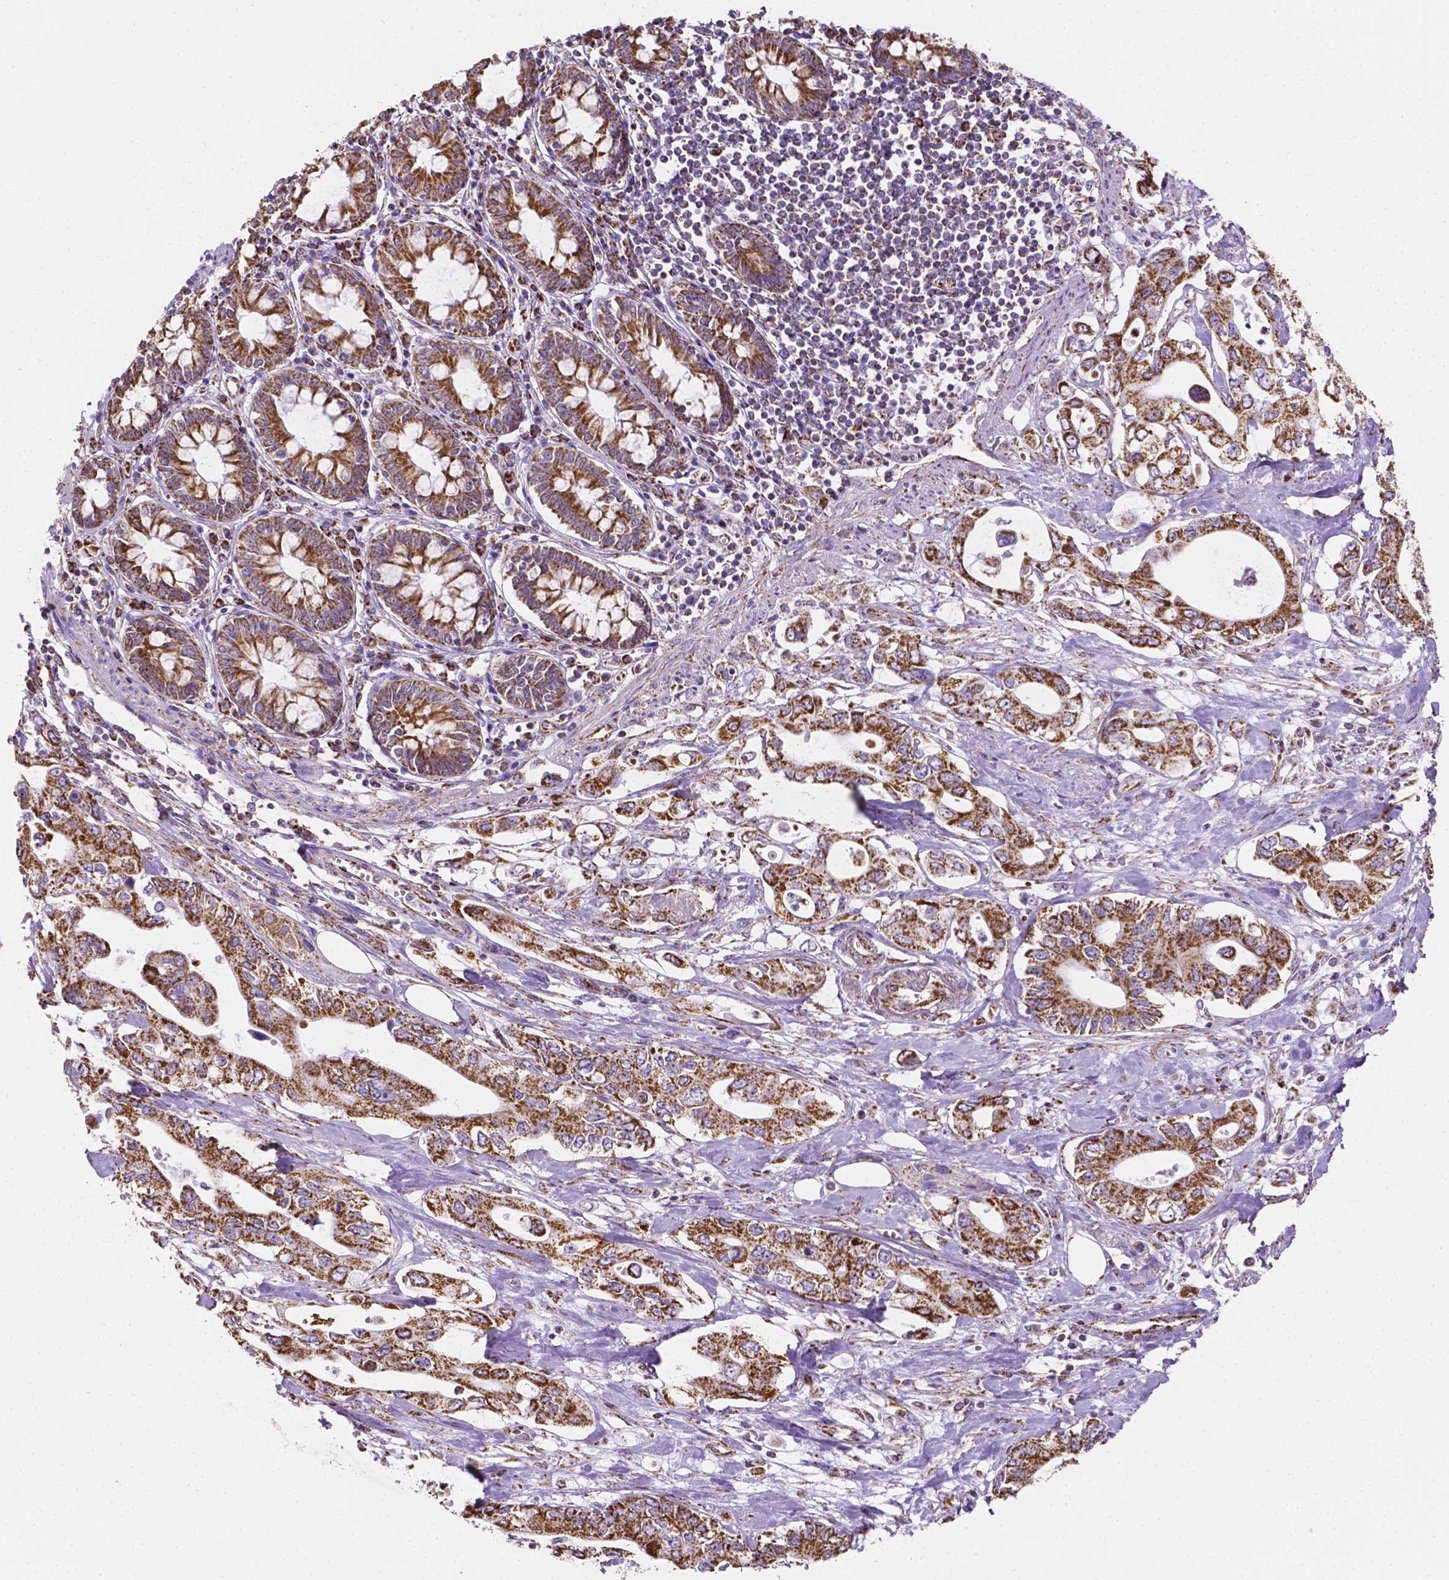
{"staining": {"intensity": "strong", "quantity": ">75%", "location": "cytoplasmic/membranous"}, "tissue": "pancreatic cancer", "cell_type": "Tumor cells", "image_type": "cancer", "snomed": [{"axis": "morphology", "description": "Adenocarcinoma, NOS"}, {"axis": "topography", "description": "Pancreas"}], "caption": "A histopathology image of human pancreatic adenocarcinoma stained for a protein shows strong cytoplasmic/membranous brown staining in tumor cells.", "gene": "RMDN3", "patient": {"sex": "female", "age": 63}}